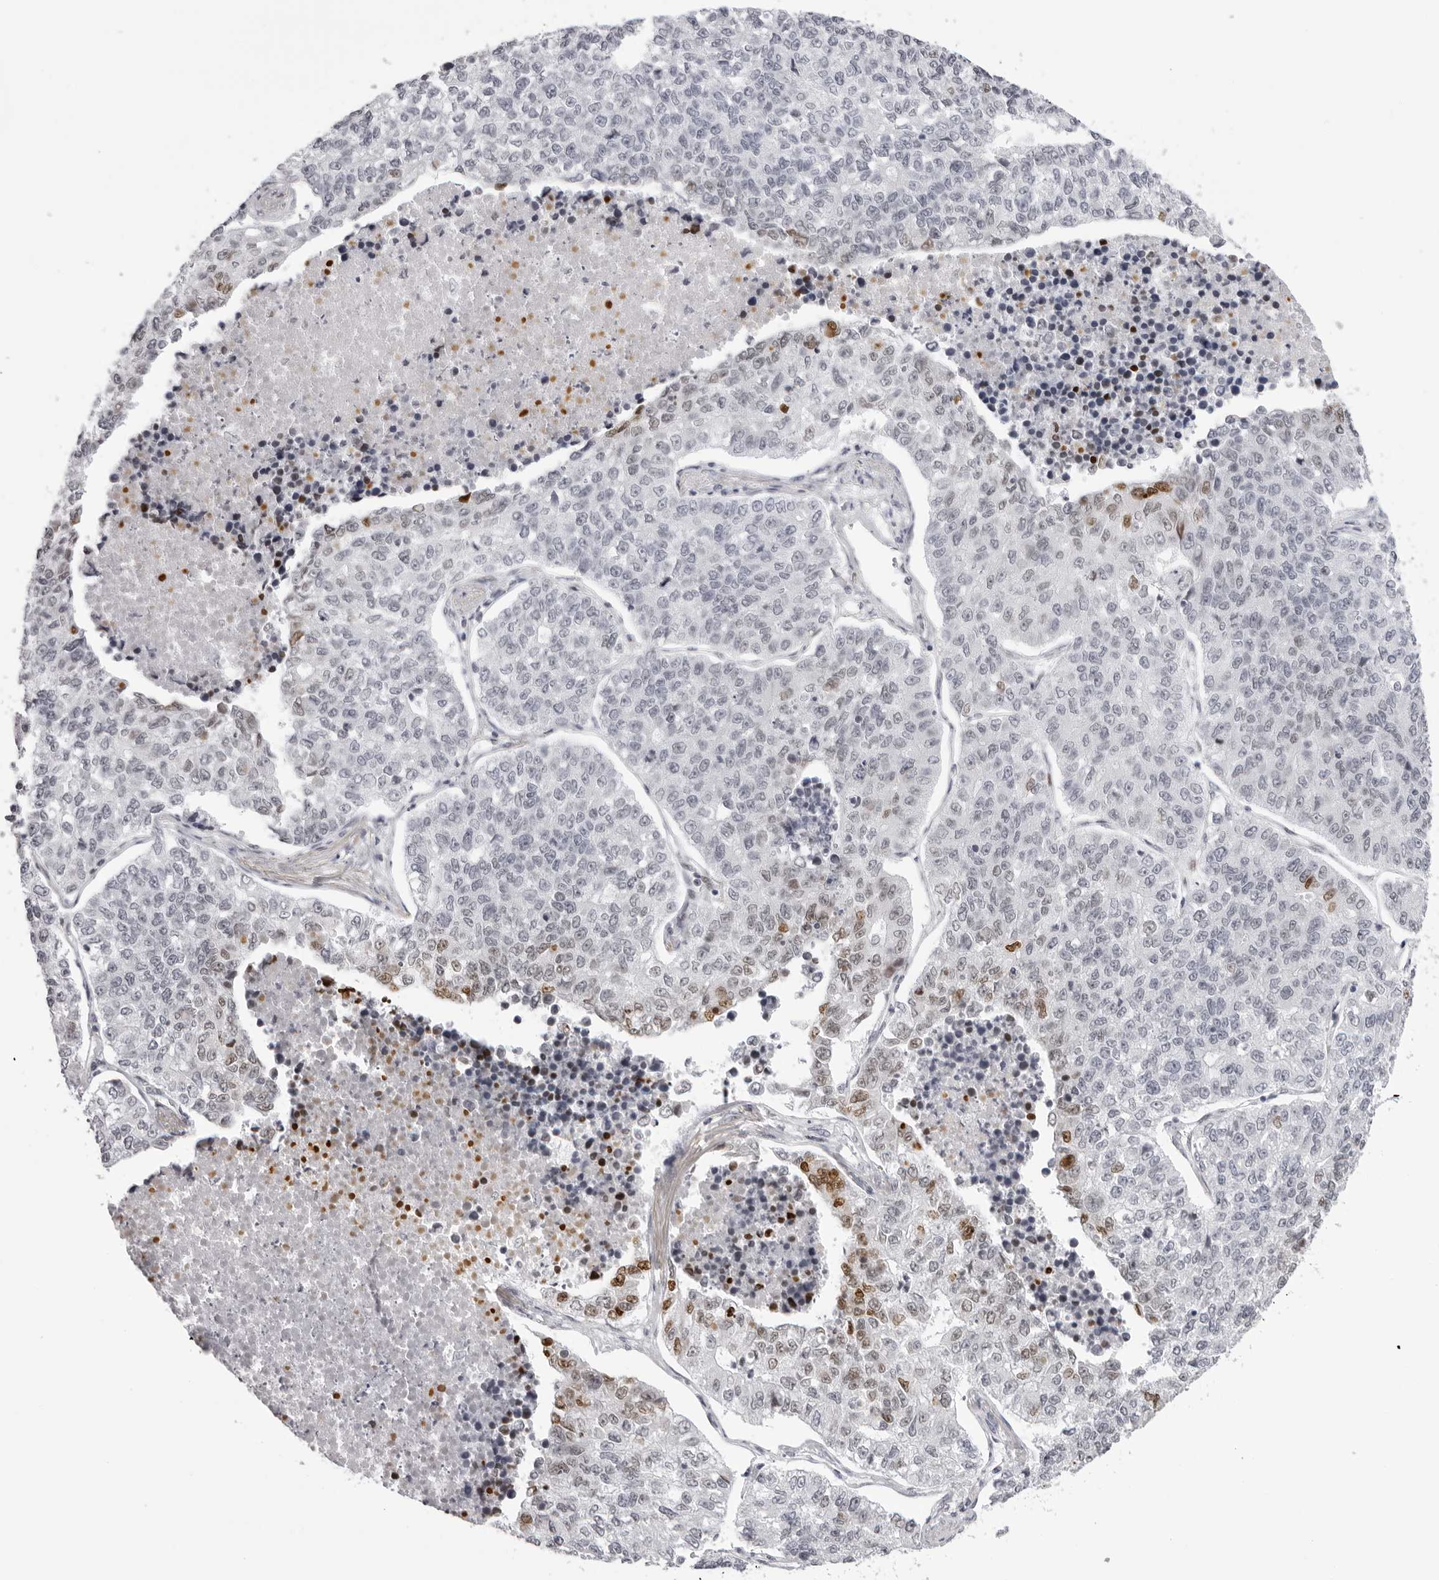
{"staining": {"intensity": "moderate", "quantity": "<25%", "location": "nuclear"}, "tissue": "lung cancer", "cell_type": "Tumor cells", "image_type": "cancer", "snomed": [{"axis": "morphology", "description": "Adenocarcinoma, NOS"}, {"axis": "topography", "description": "Lung"}], "caption": "Protein positivity by immunohistochemistry exhibits moderate nuclear positivity in approximately <25% of tumor cells in lung cancer (adenocarcinoma).", "gene": "MAFK", "patient": {"sex": "male", "age": 49}}